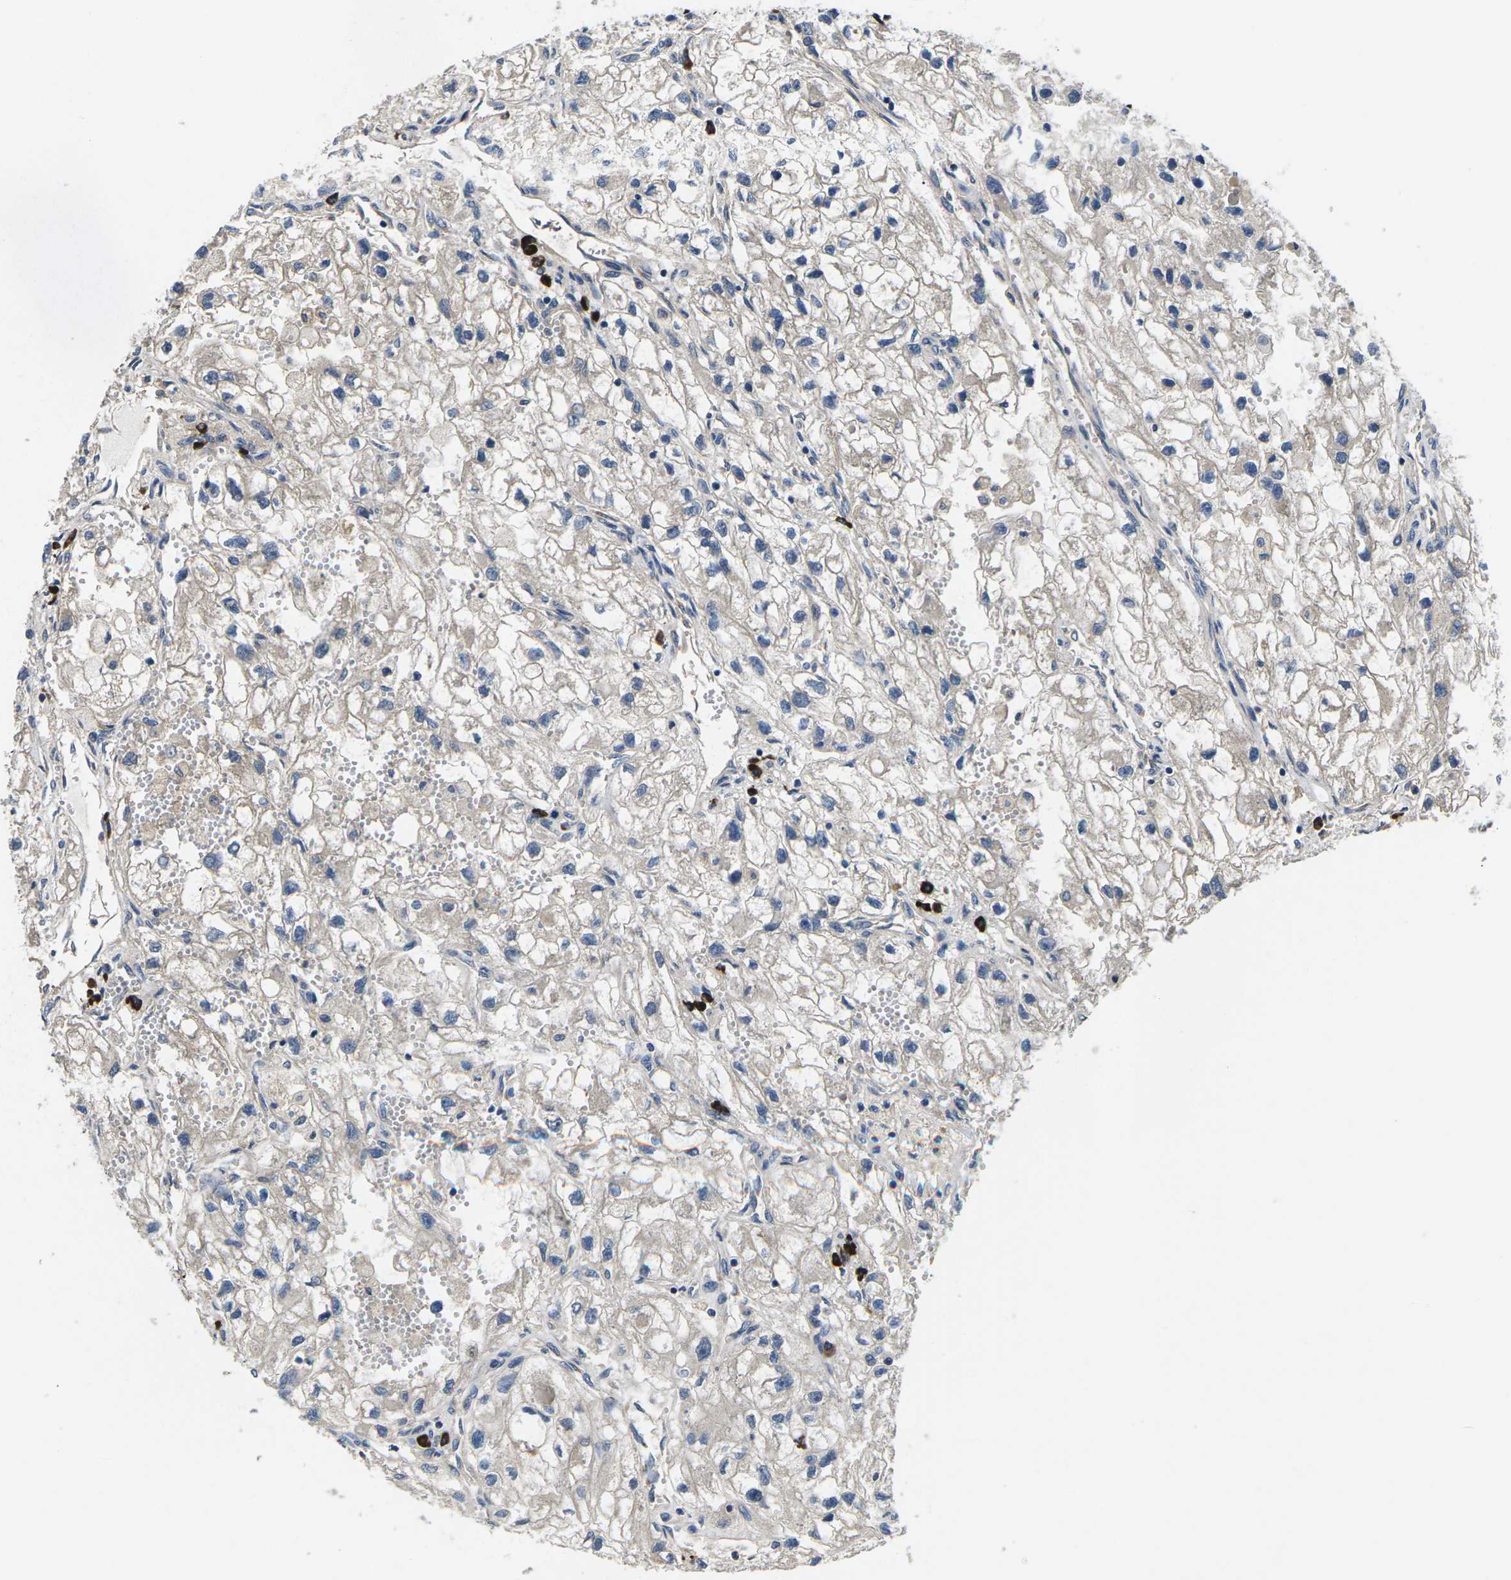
{"staining": {"intensity": "negative", "quantity": "none", "location": "none"}, "tissue": "renal cancer", "cell_type": "Tumor cells", "image_type": "cancer", "snomed": [{"axis": "morphology", "description": "Adenocarcinoma, NOS"}, {"axis": "topography", "description": "Kidney"}], "caption": "Tumor cells are negative for brown protein staining in renal cancer.", "gene": "PLCE1", "patient": {"sex": "female", "age": 70}}